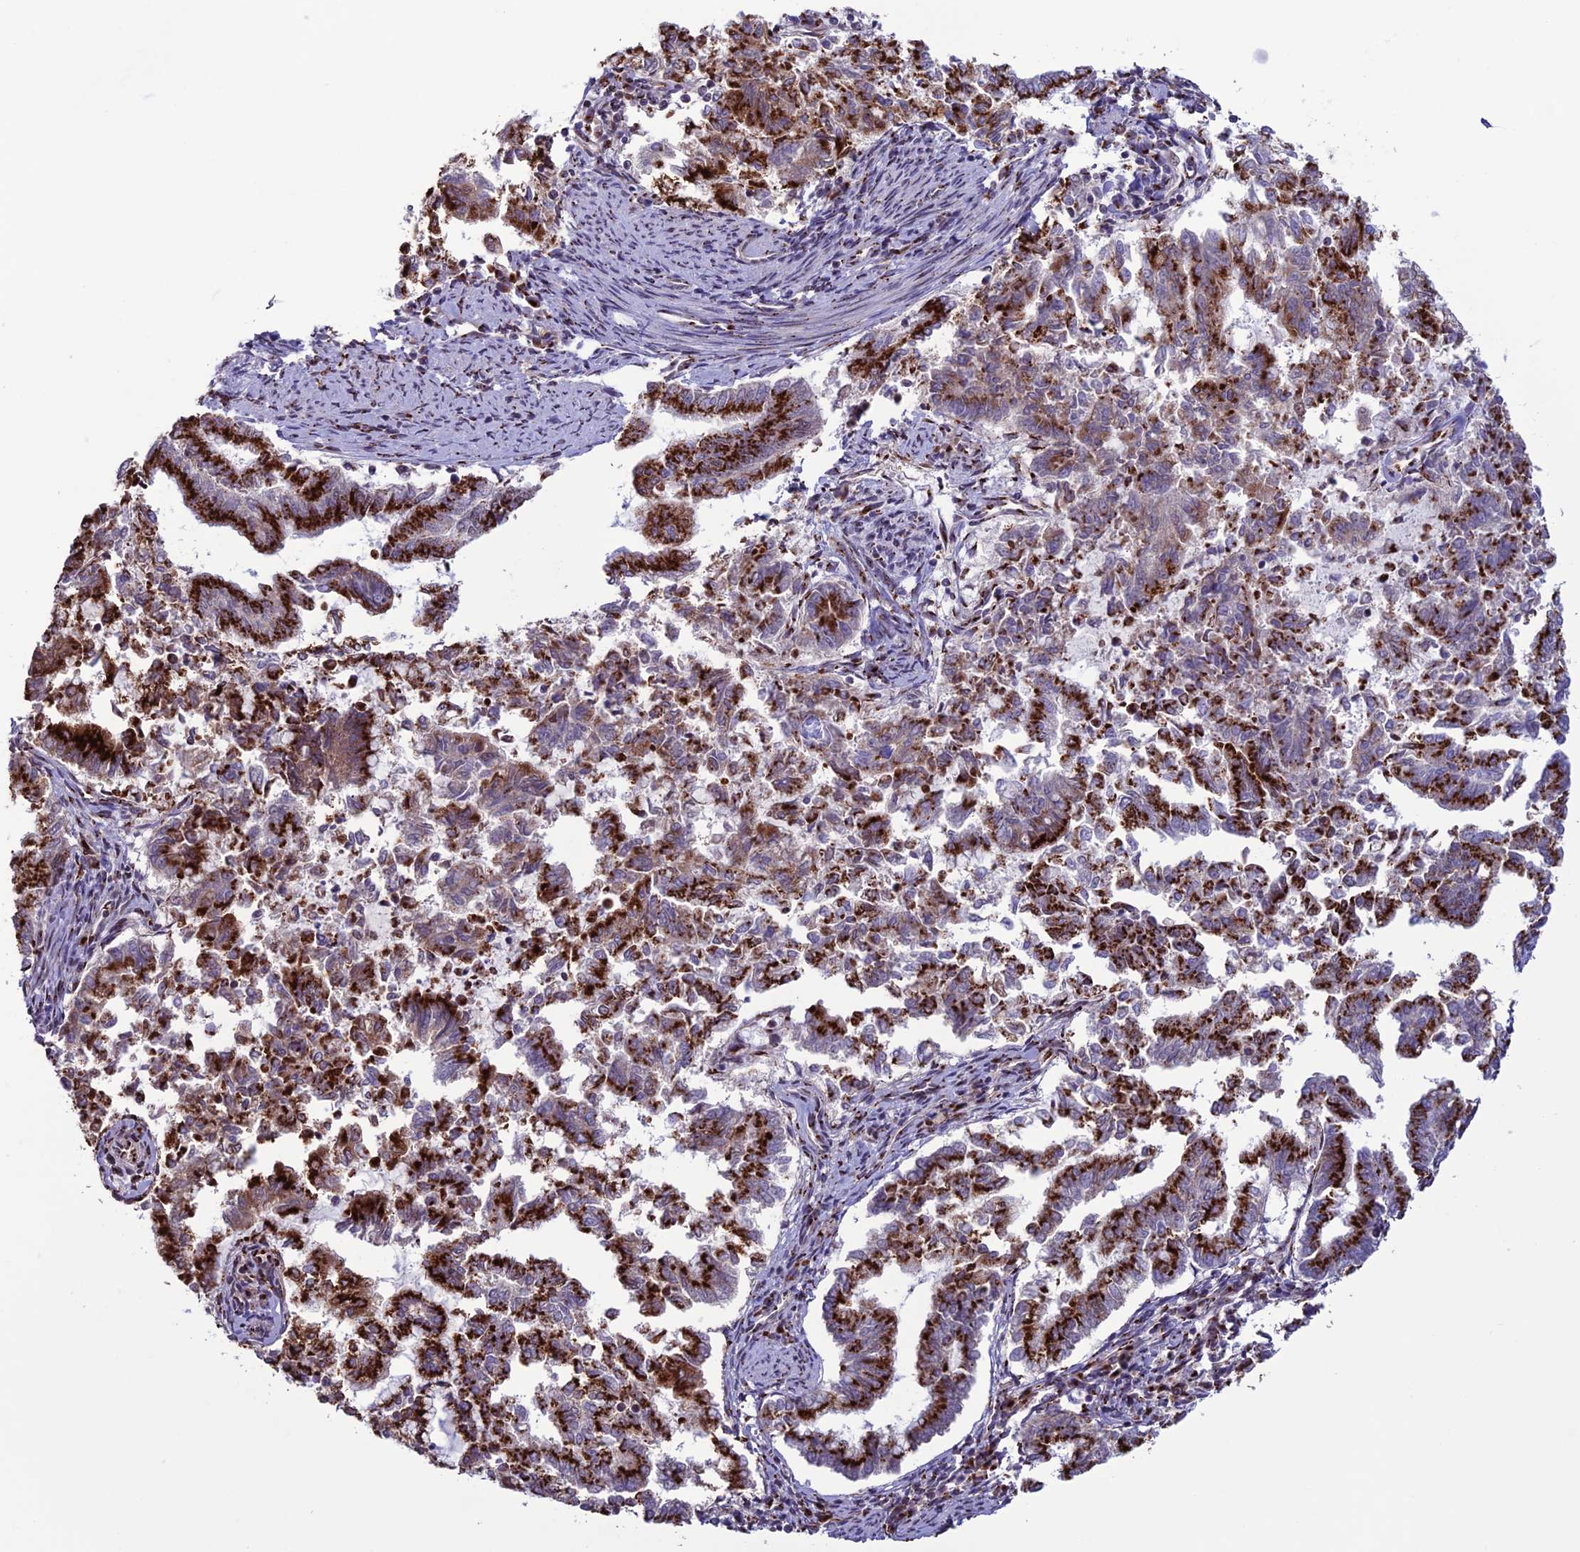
{"staining": {"intensity": "strong", "quantity": ">75%", "location": "cytoplasmic/membranous"}, "tissue": "endometrial cancer", "cell_type": "Tumor cells", "image_type": "cancer", "snomed": [{"axis": "morphology", "description": "Adenocarcinoma, NOS"}, {"axis": "topography", "description": "Endometrium"}], "caption": "Human endometrial cancer (adenocarcinoma) stained with a protein marker exhibits strong staining in tumor cells.", "gene": "PLEKHA4", "patient": {"sex": "female", "age": 79}}